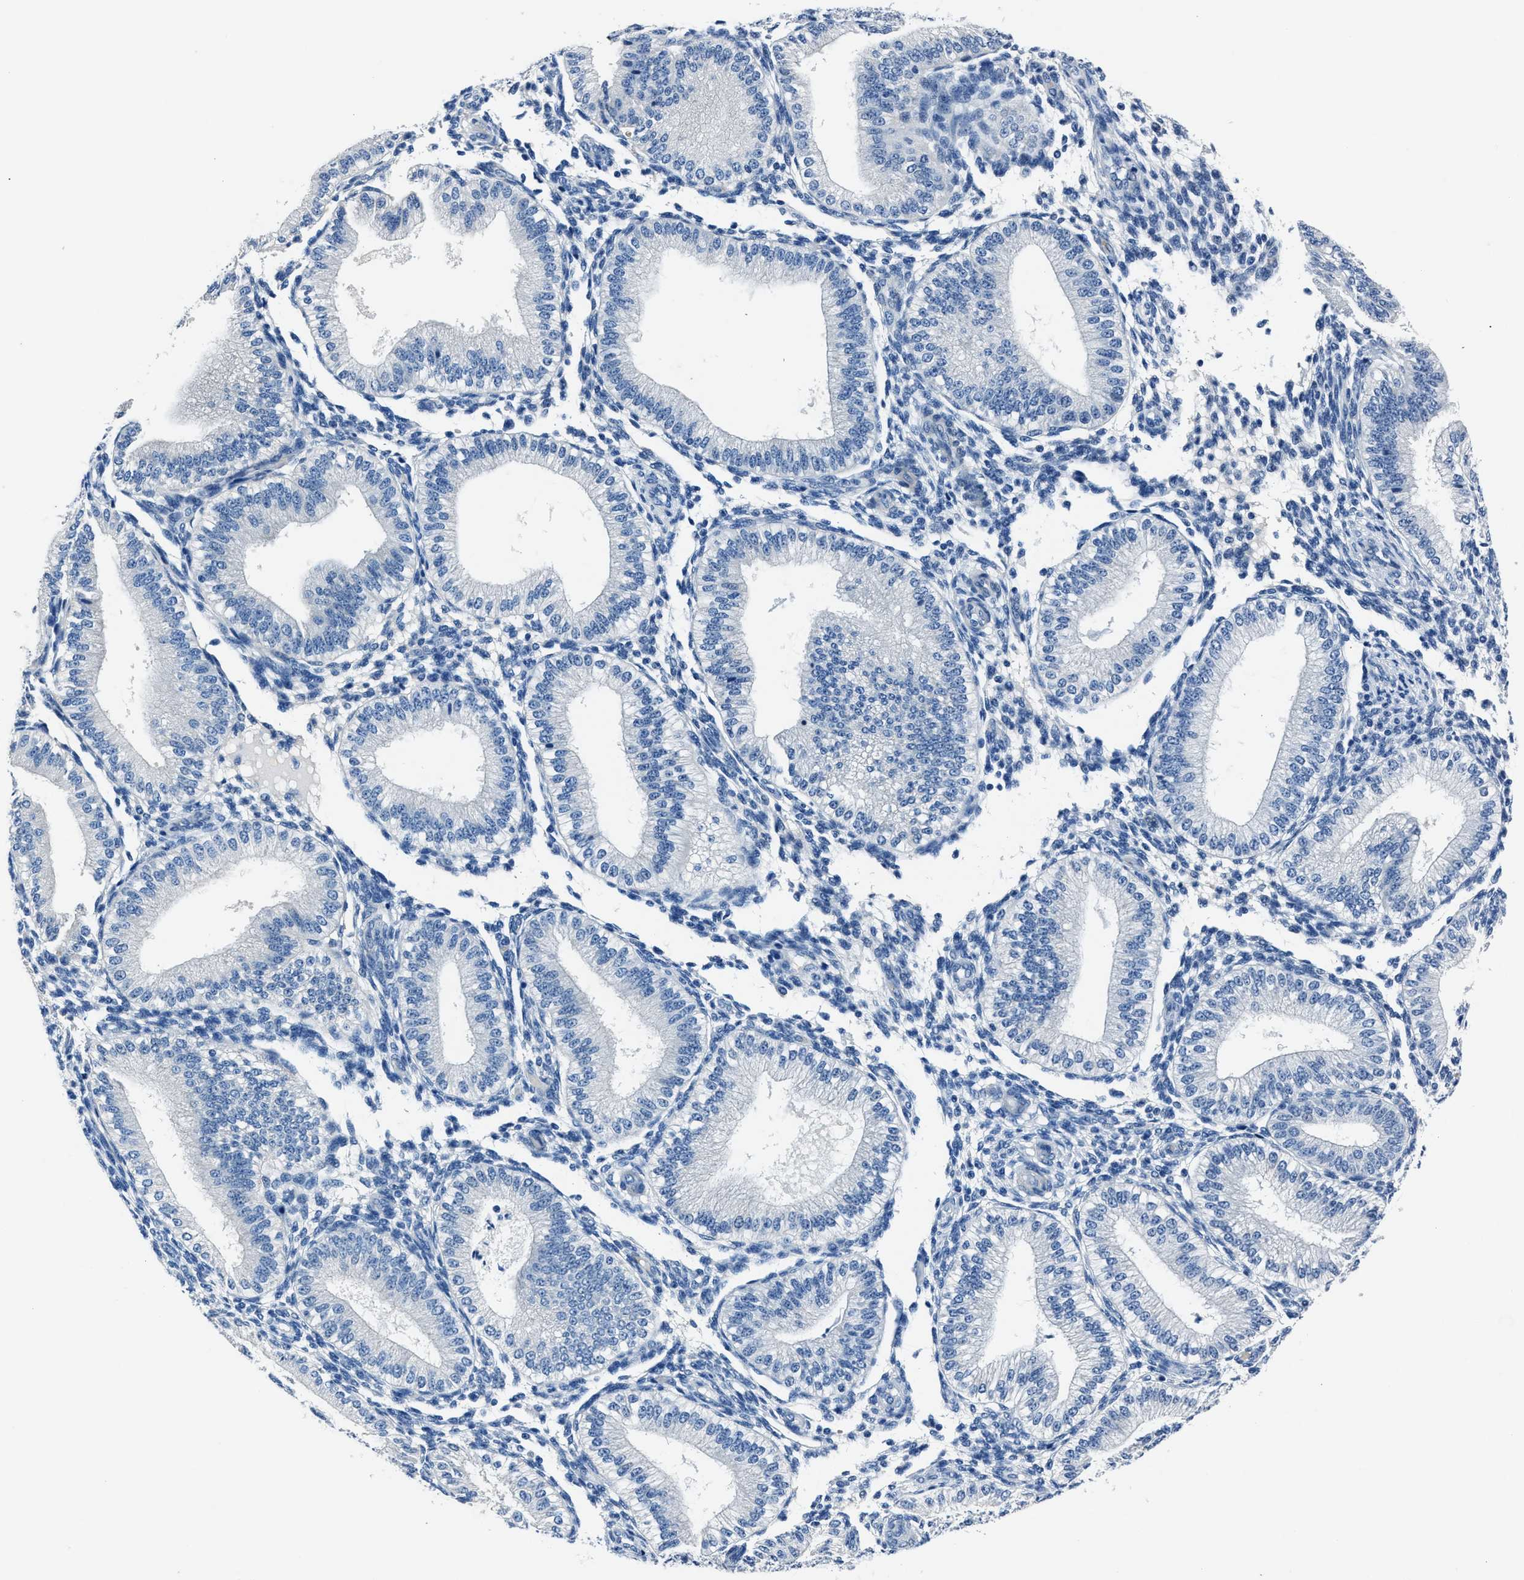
{"staining": {"intensity": "negative", "quantity": "none", "location": "none"}, "tissue": "endometrium", "cell_type": "Cells in endometrial stroma", "image_type": "normal", "snomed": [{"axis": "morphology", "description": "Normal tissue, NOS"}, {"axis": "topography", "description": "Endometrium"}], "caption": "IHC of benign human endometrium demonstrates no staining in cells in endometrial stroma. The staining was performed using DAB (3,3'-diaminobenzidine) to visualize the protein expression in brown, while the nuclei were stained in blue with hematoxylin (Magnification: 20x).", "gene": "NACAD", "patient": {"sex": "female", "age": 39}}